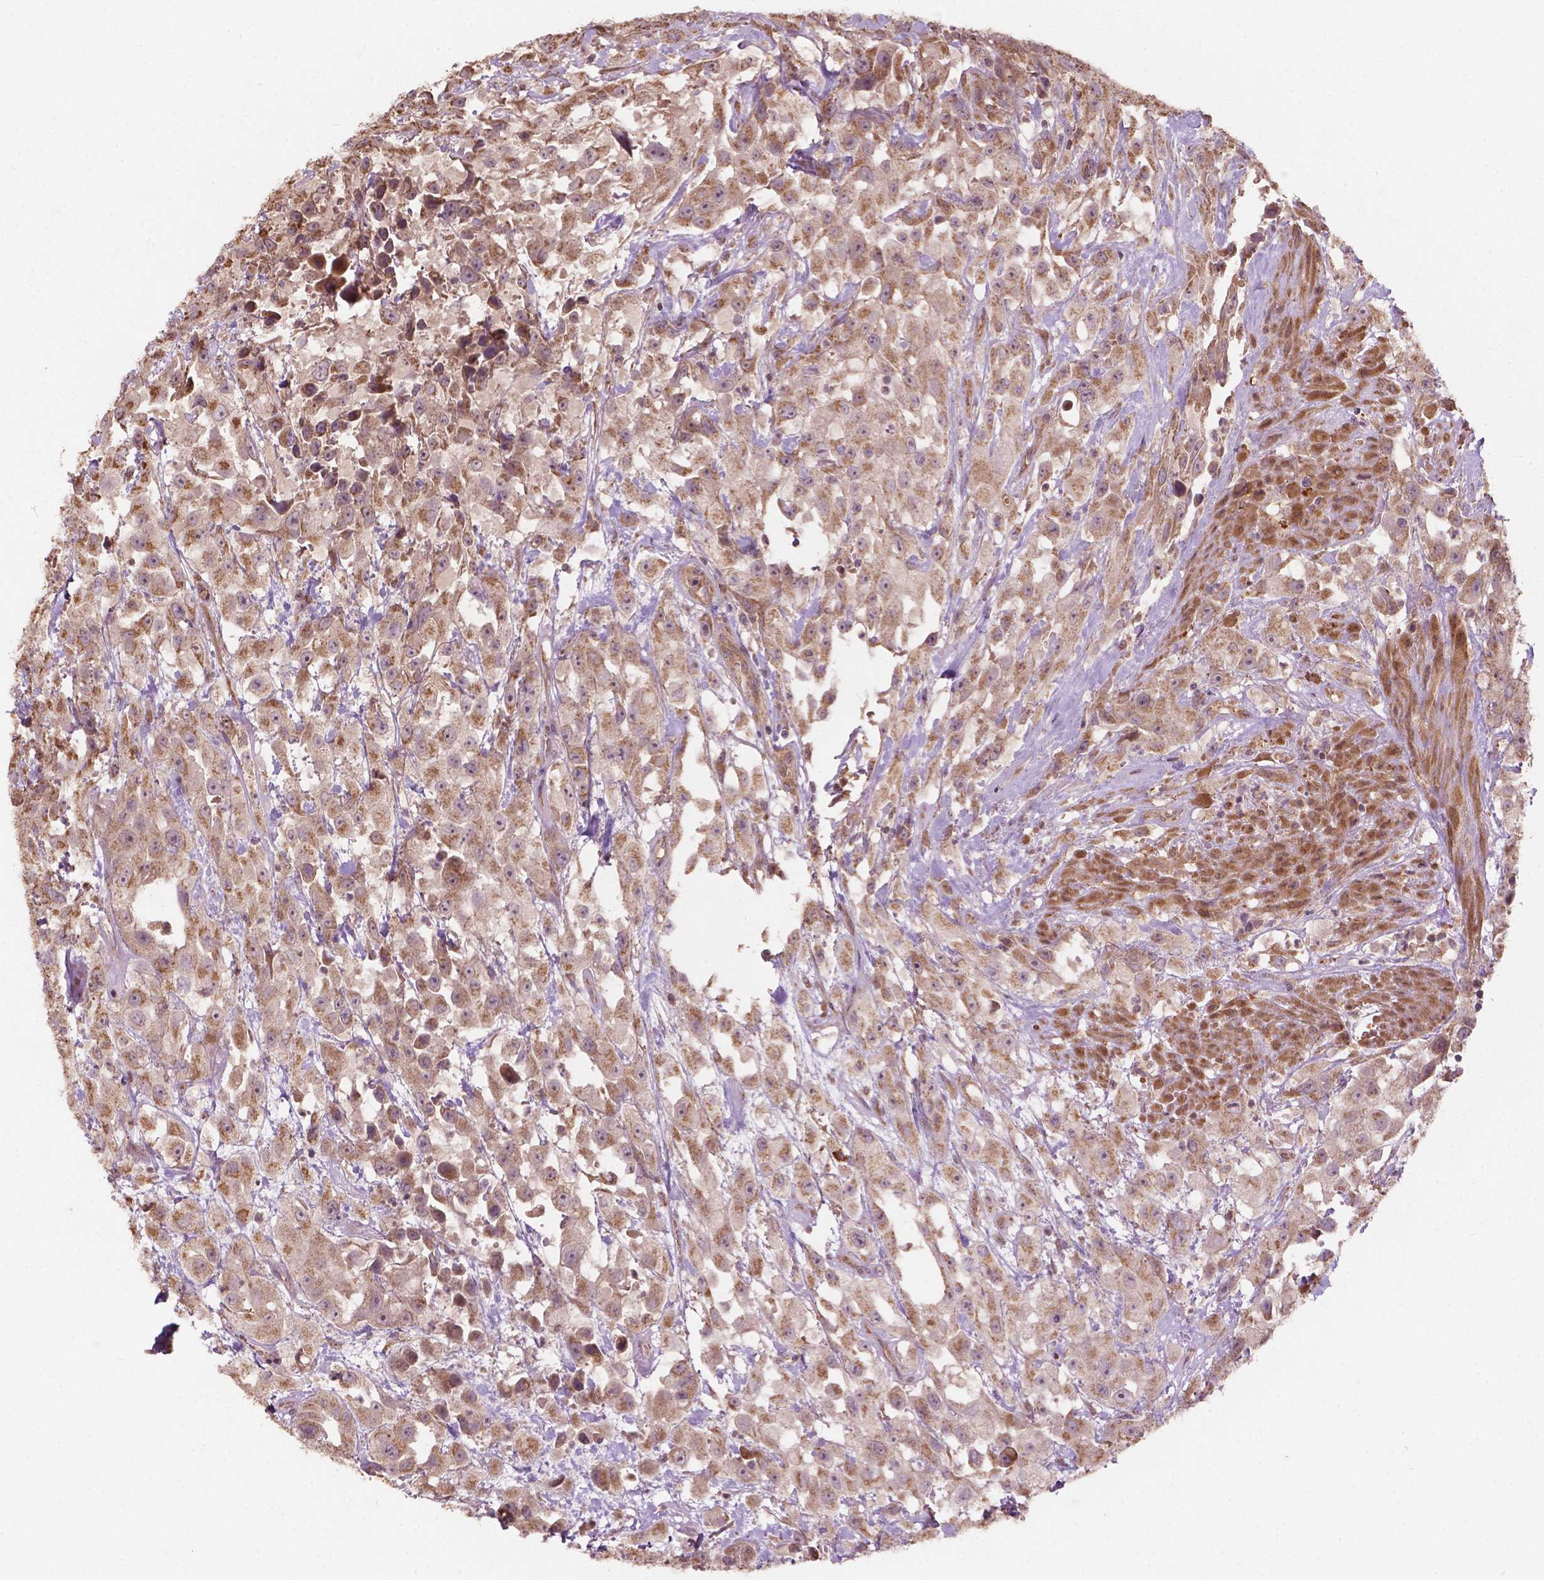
{"staining": {"intensity": "weak", "quantity": ">75%", "location": "cytoplasmic/membranous"}, "tissue": "urothelial cancer", "cell_type": "Tumor cells", "image_type": "cancer", "snomed": [{"axis": "morphology", "description": "Urothelial carcinoma, High grade"}, {"axis": "topography", "description": "Urinary bladder"}], "caption": "Protein expression by immunohistochemistry (IHC) demonstrates weak cytoplasmic/membranous staining in about >75% of tumor cells in high-grade urothelial carcinoma.", "gene": "CDC42BPA", "patient": {"sex": "male", "age": 79}}